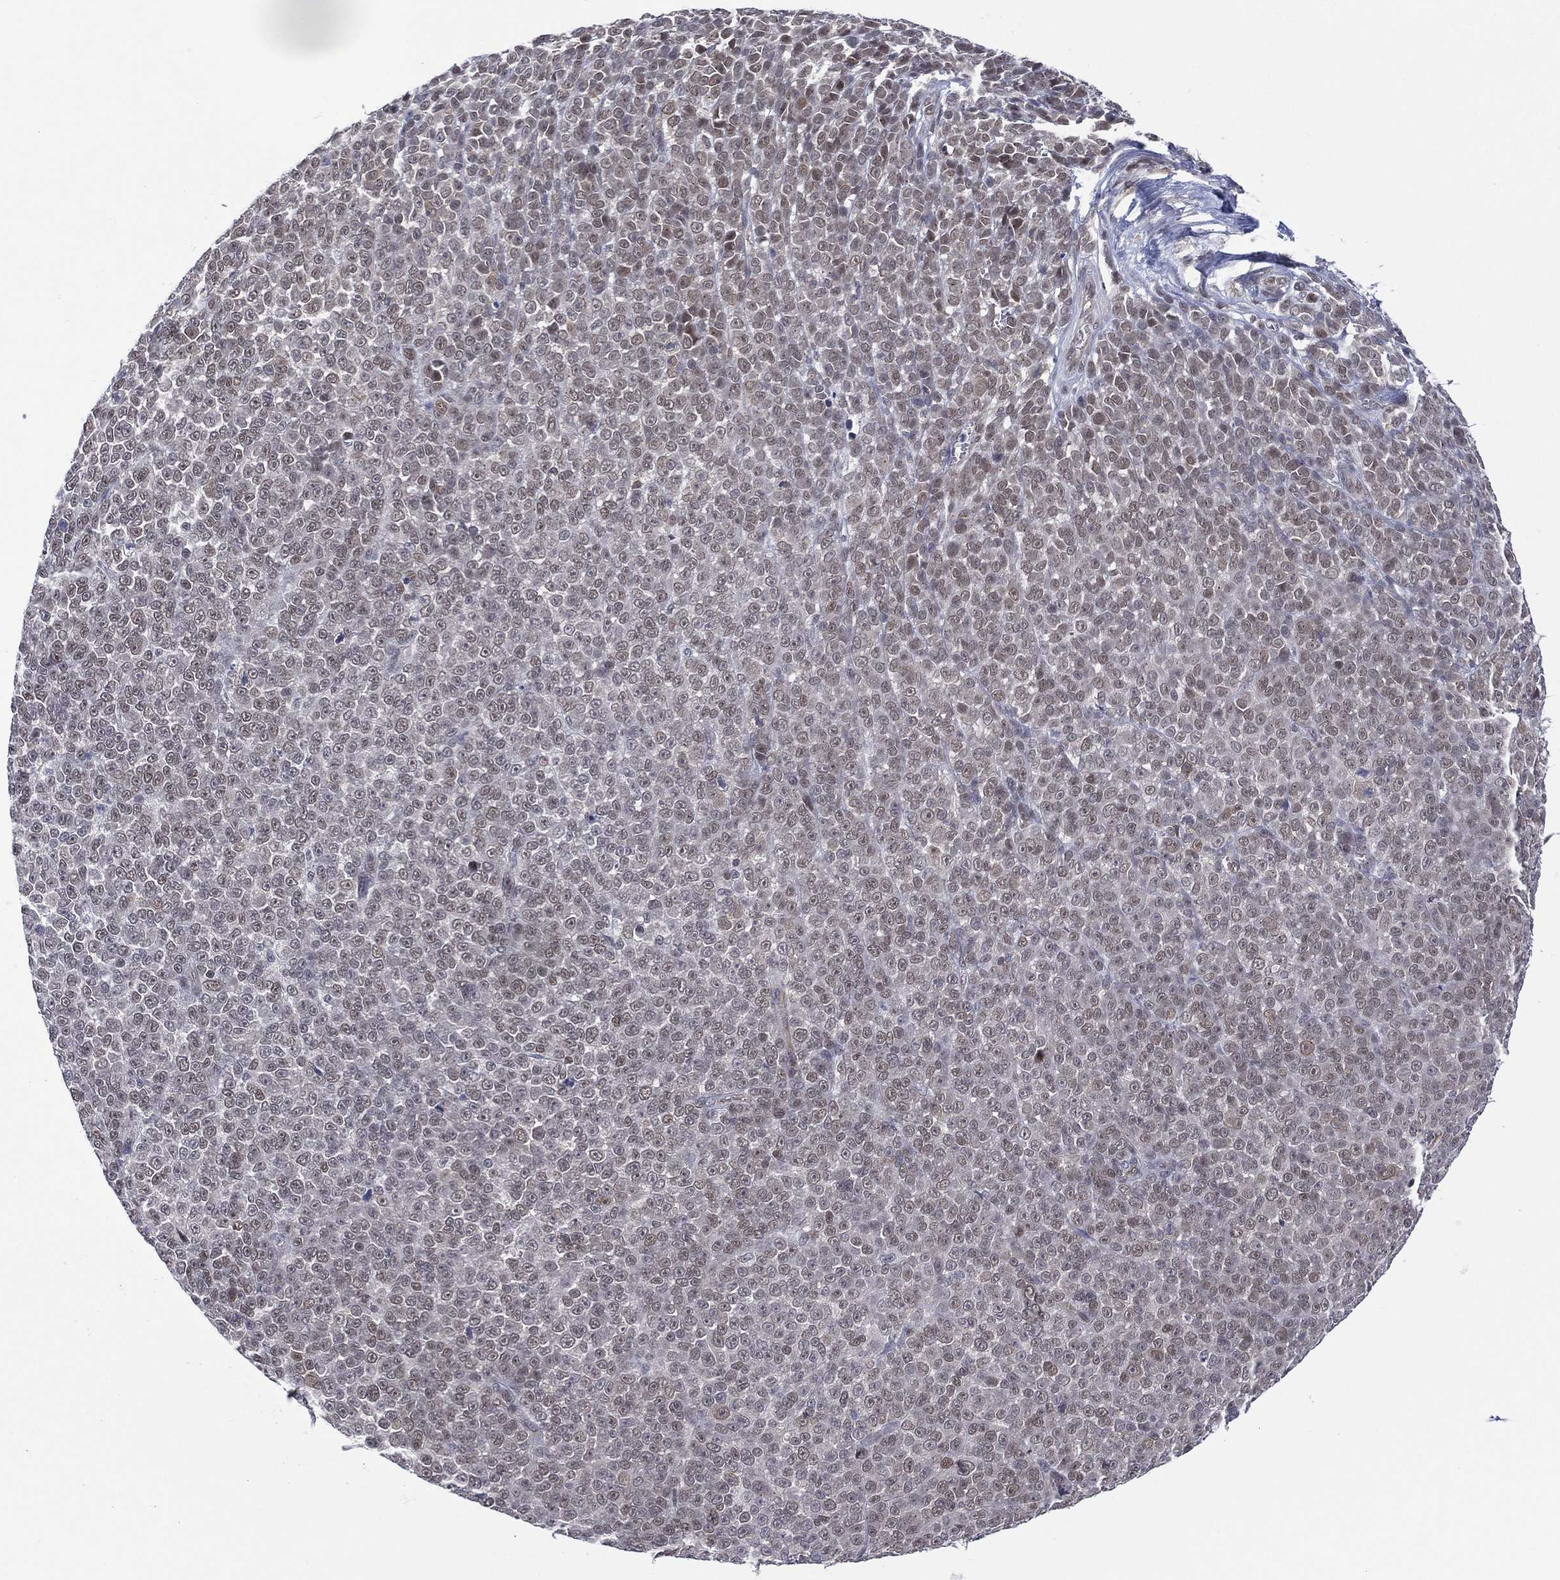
{"staining": {"intensity": "negative", "quantity": "none", "location": "none"}, "tissue": "melanoma", "cell_type": "Tumor cells", "image_type": "cancer", "snomed": [{"axis": "morphology", "description": "Malignant melanoma, NOS"}, {"axis": "topography", "description": "Skin"}], "caption": "Tumor cells are negative for brown protein staining in melanoma.", "gene": "GSE1", "patient": {"sex": "female", "age": 95}}